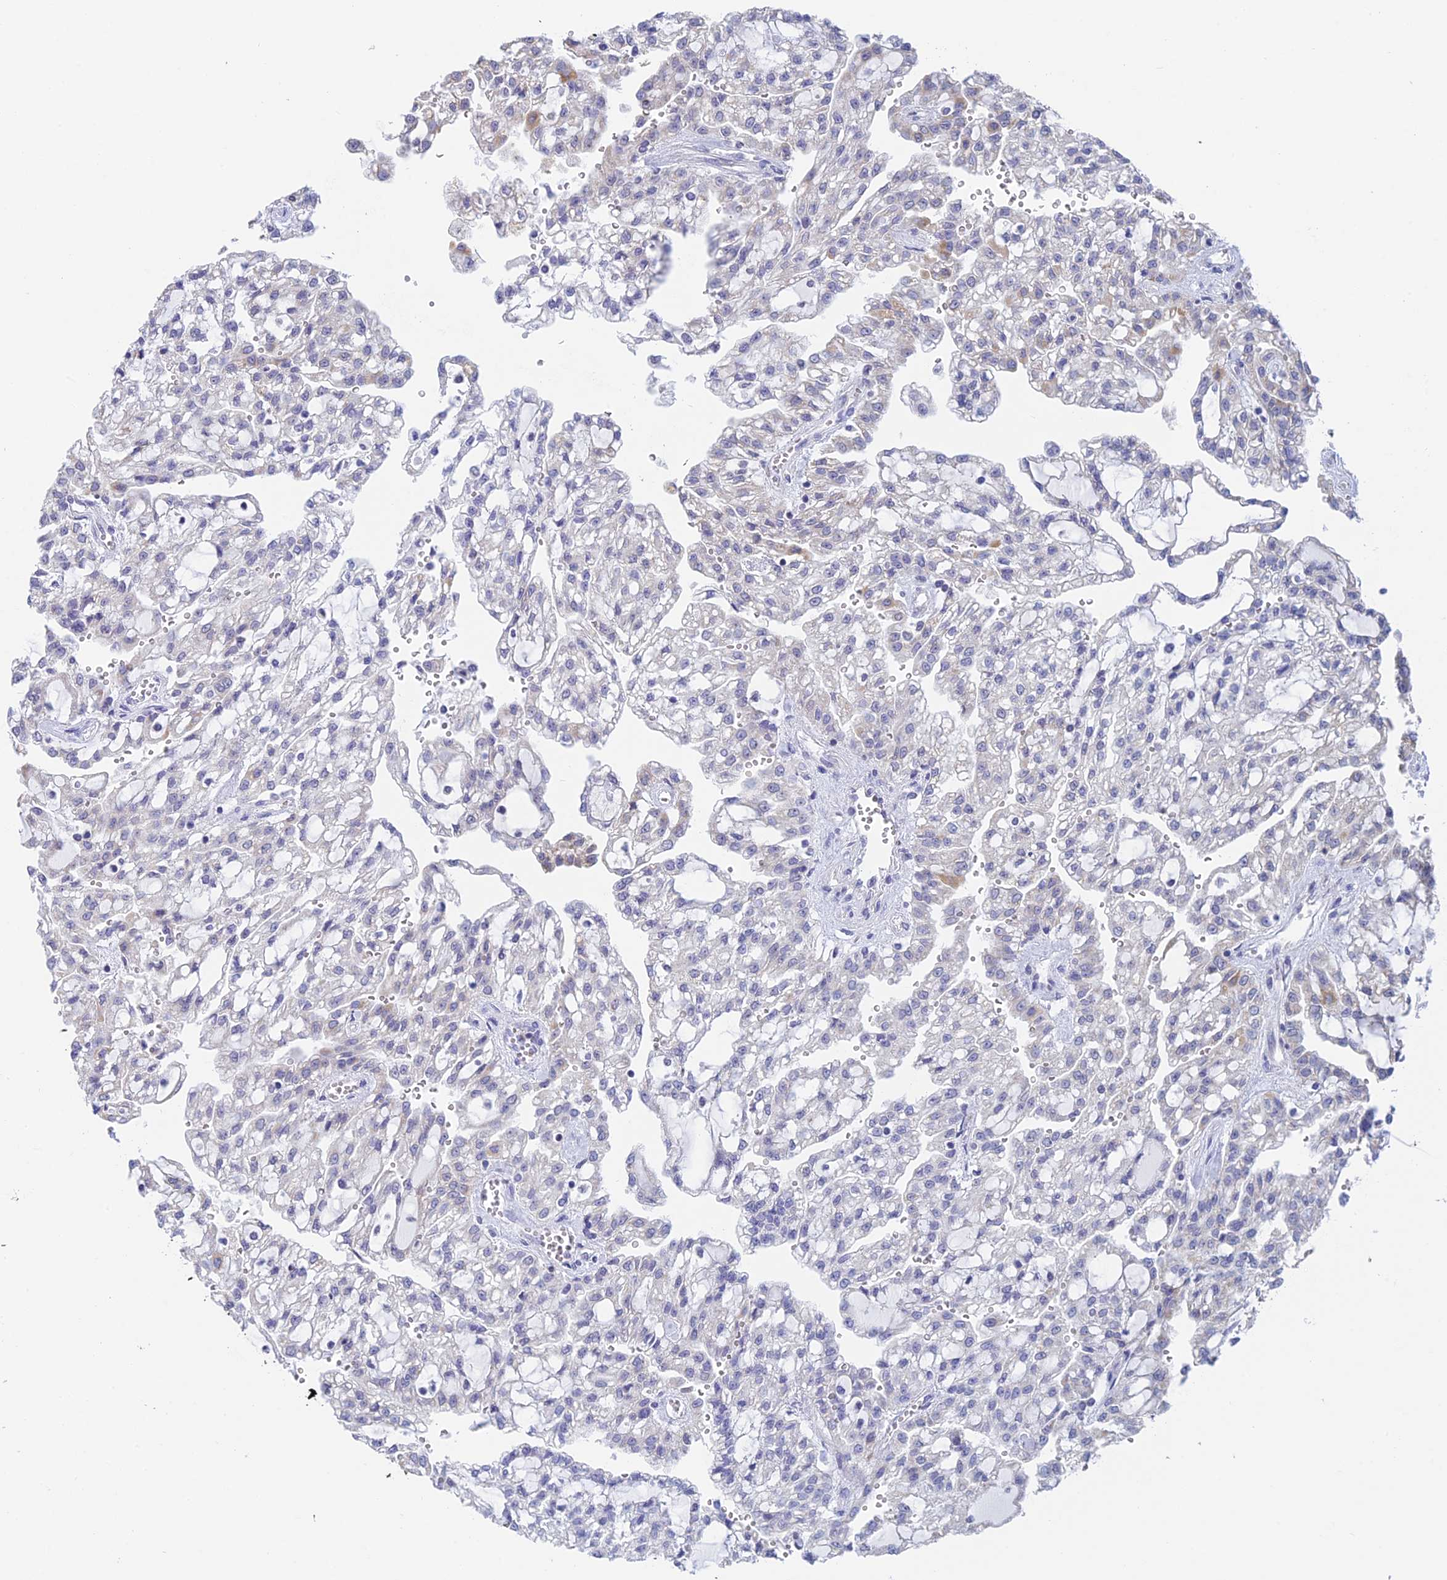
{"staining": {"intensity": "negative", "quantity": "none", "location": "none"}, "tissue": "renal cancer", "cell_type": "Tumor cells", "image_type": "cancer", "snomed": [{"axis": "morphology", "description": "Adenocarcinoma, NOS"}, {"axis": "topography", "description": "Kidney"}], "caption": "Immunohistochemical staining of human renal cancer displays no significant positivity in tumor cells.", "gene": "REXO5", "patient": {"sex": "male", "age": 63}}